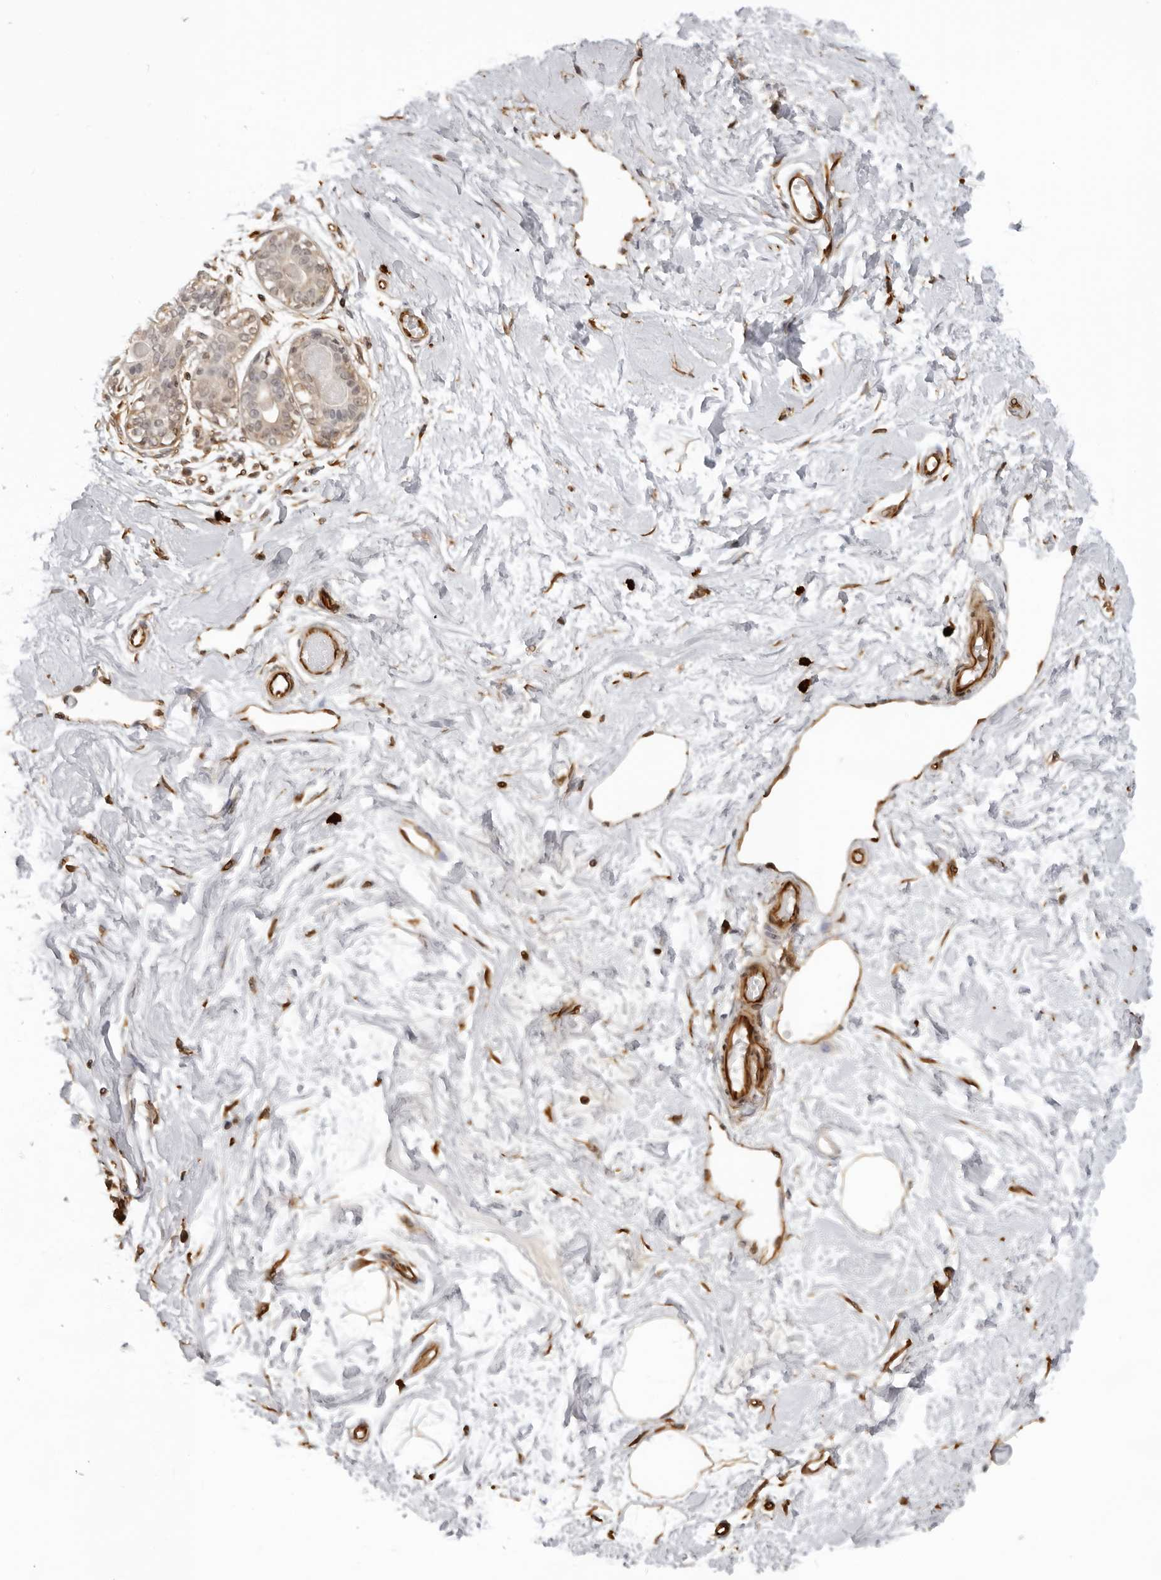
{"staining": {"intensity": "negative", "quantity": "none", "location": "none"}, "tissue": "breast", "cell_type": "Adipocytes", "image_type": "normal", "snomed": [{"axis": "morphology", "description": "Normal tissue, NOS"}, {"axis": "topography", "description": "Breast"}], "caption": "High magnification brightfield microscopy of benign breast stained with DAB (brown) and counterstained with hematoxylin (blue): adipocytes show no significant expression.", "gene": "DYNLT5", "patient": {"sex": "female", "age": 45}}